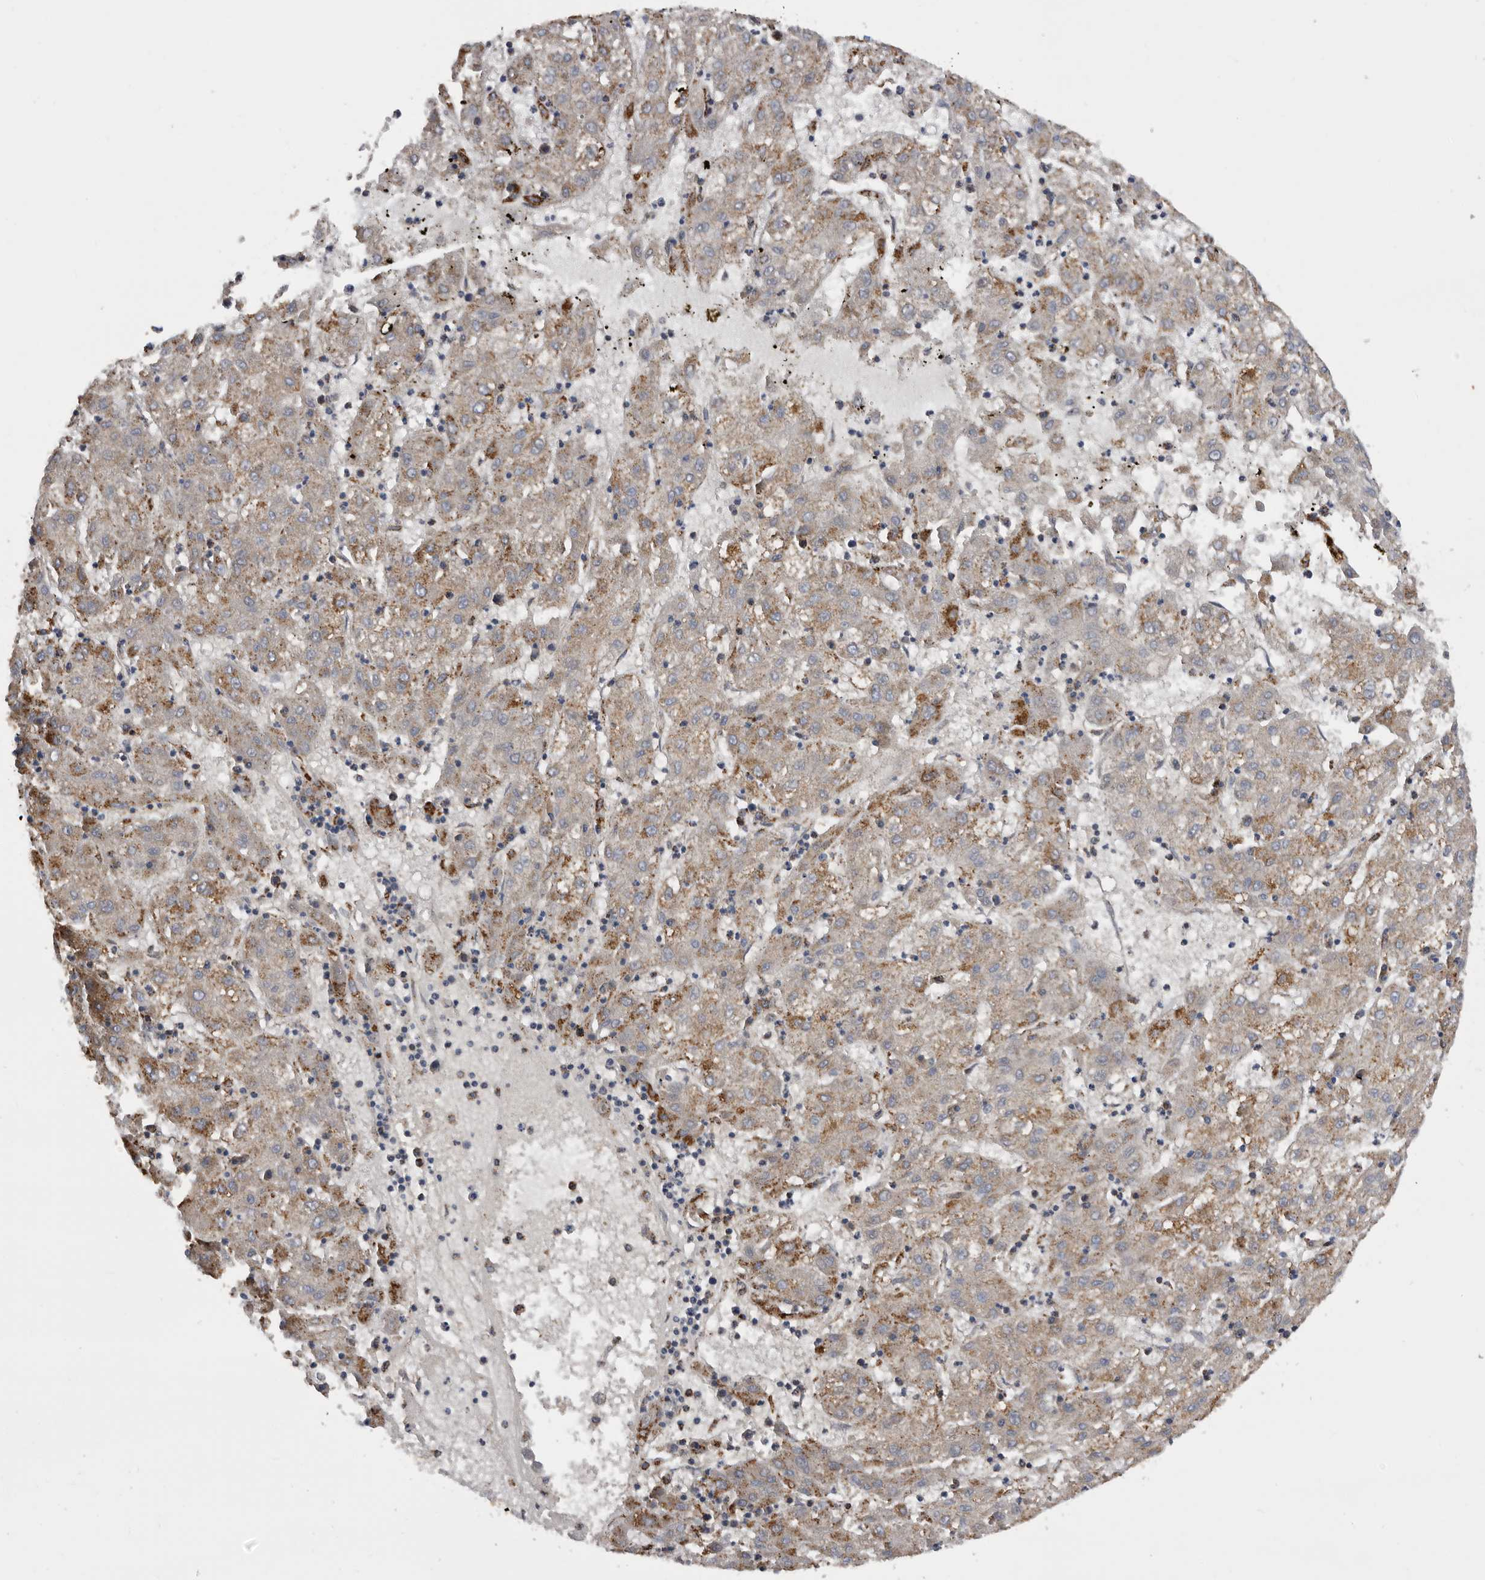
{"staining": {"intensity": "moderate", "quantity": "25%-75%", "location": "cytoplasmic/membranous"}, "tissue": "liver cancer", "cell_type": "Tumor cells", "image_type": "cancer", "snomed": [{"axis": "morphology", "description": "Carcinoma, Hepatocellular, NOS"}, {"axis": "topography", "description": "Liver"}], "caption": "About 25%-75% of tumor cells in human liver hepatocellular carcinoma reveal moderate cytoplasmic/membranous protein positivity as visualized by brown immunohistochemical staining.", "gene": "WFDC1", "patient": {"sex": "male", "age": 72}}